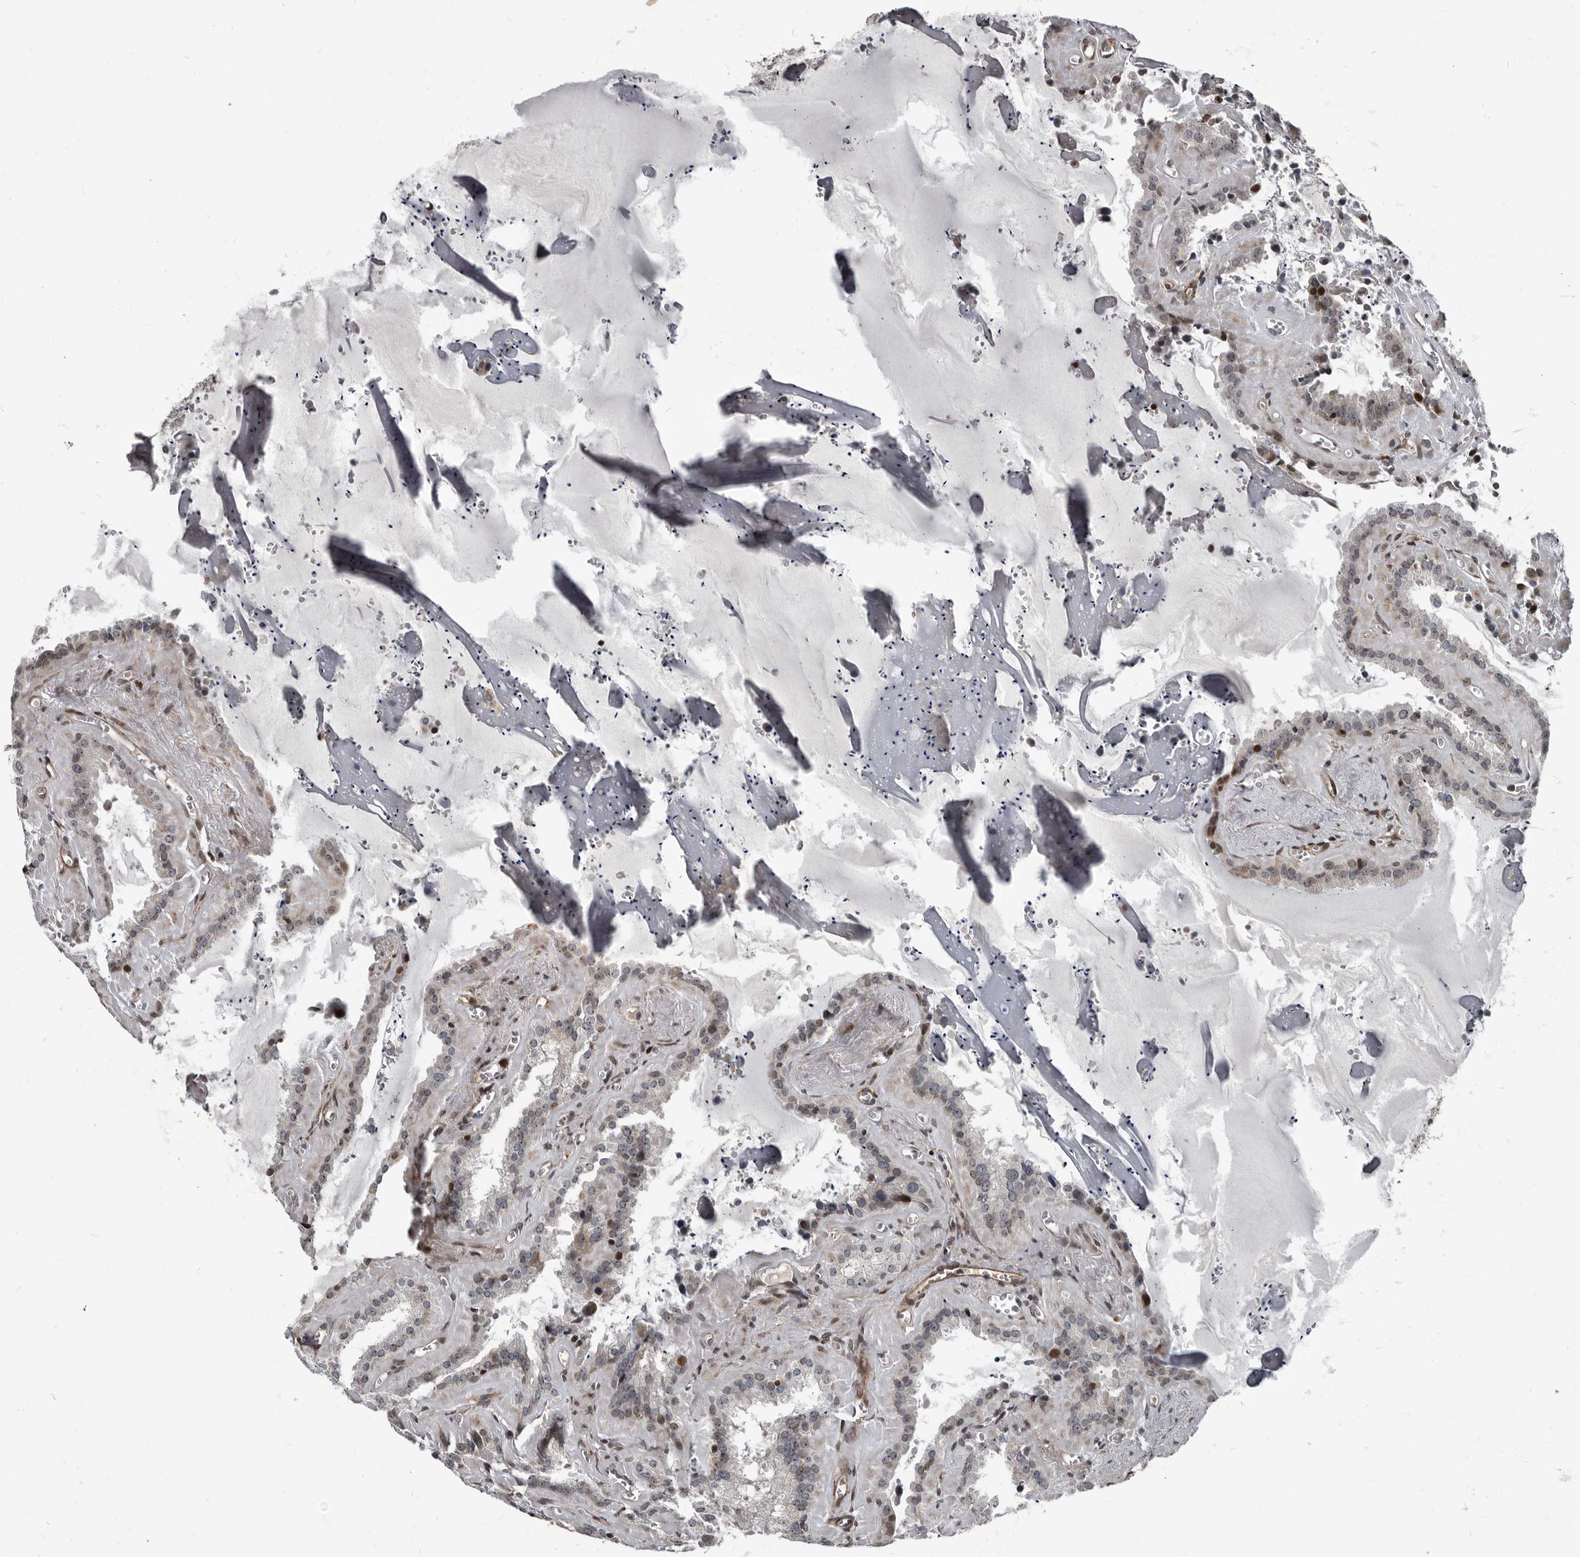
{"staining": {"intensity": "weak", "quantity": "25%-75%", "location": "cytoplasmic/membranous,nuclear"}, "tissue": "seminal vesicle", "cell_type": "Glandular cells", "image_type": "normal", "snomed": [{"axis": "morphology", "description": "Normal tissue, NOS"}, {"axis": "topography", "description": "Prostate"}, {"axis": "topography", "description": "Seminal veicle"}], "caption": "A micrograph of human seminal vesicle stained for a protein displays weak cytoplasmic/membranous,nuclear brown staining in glandular cells. (DAB (3,3'-diaminobenzidine) = brown stain, brightfield microscopy at high magnification).", "gene": "CHD1L", "patient": {"sex": "male", "age": 59}}